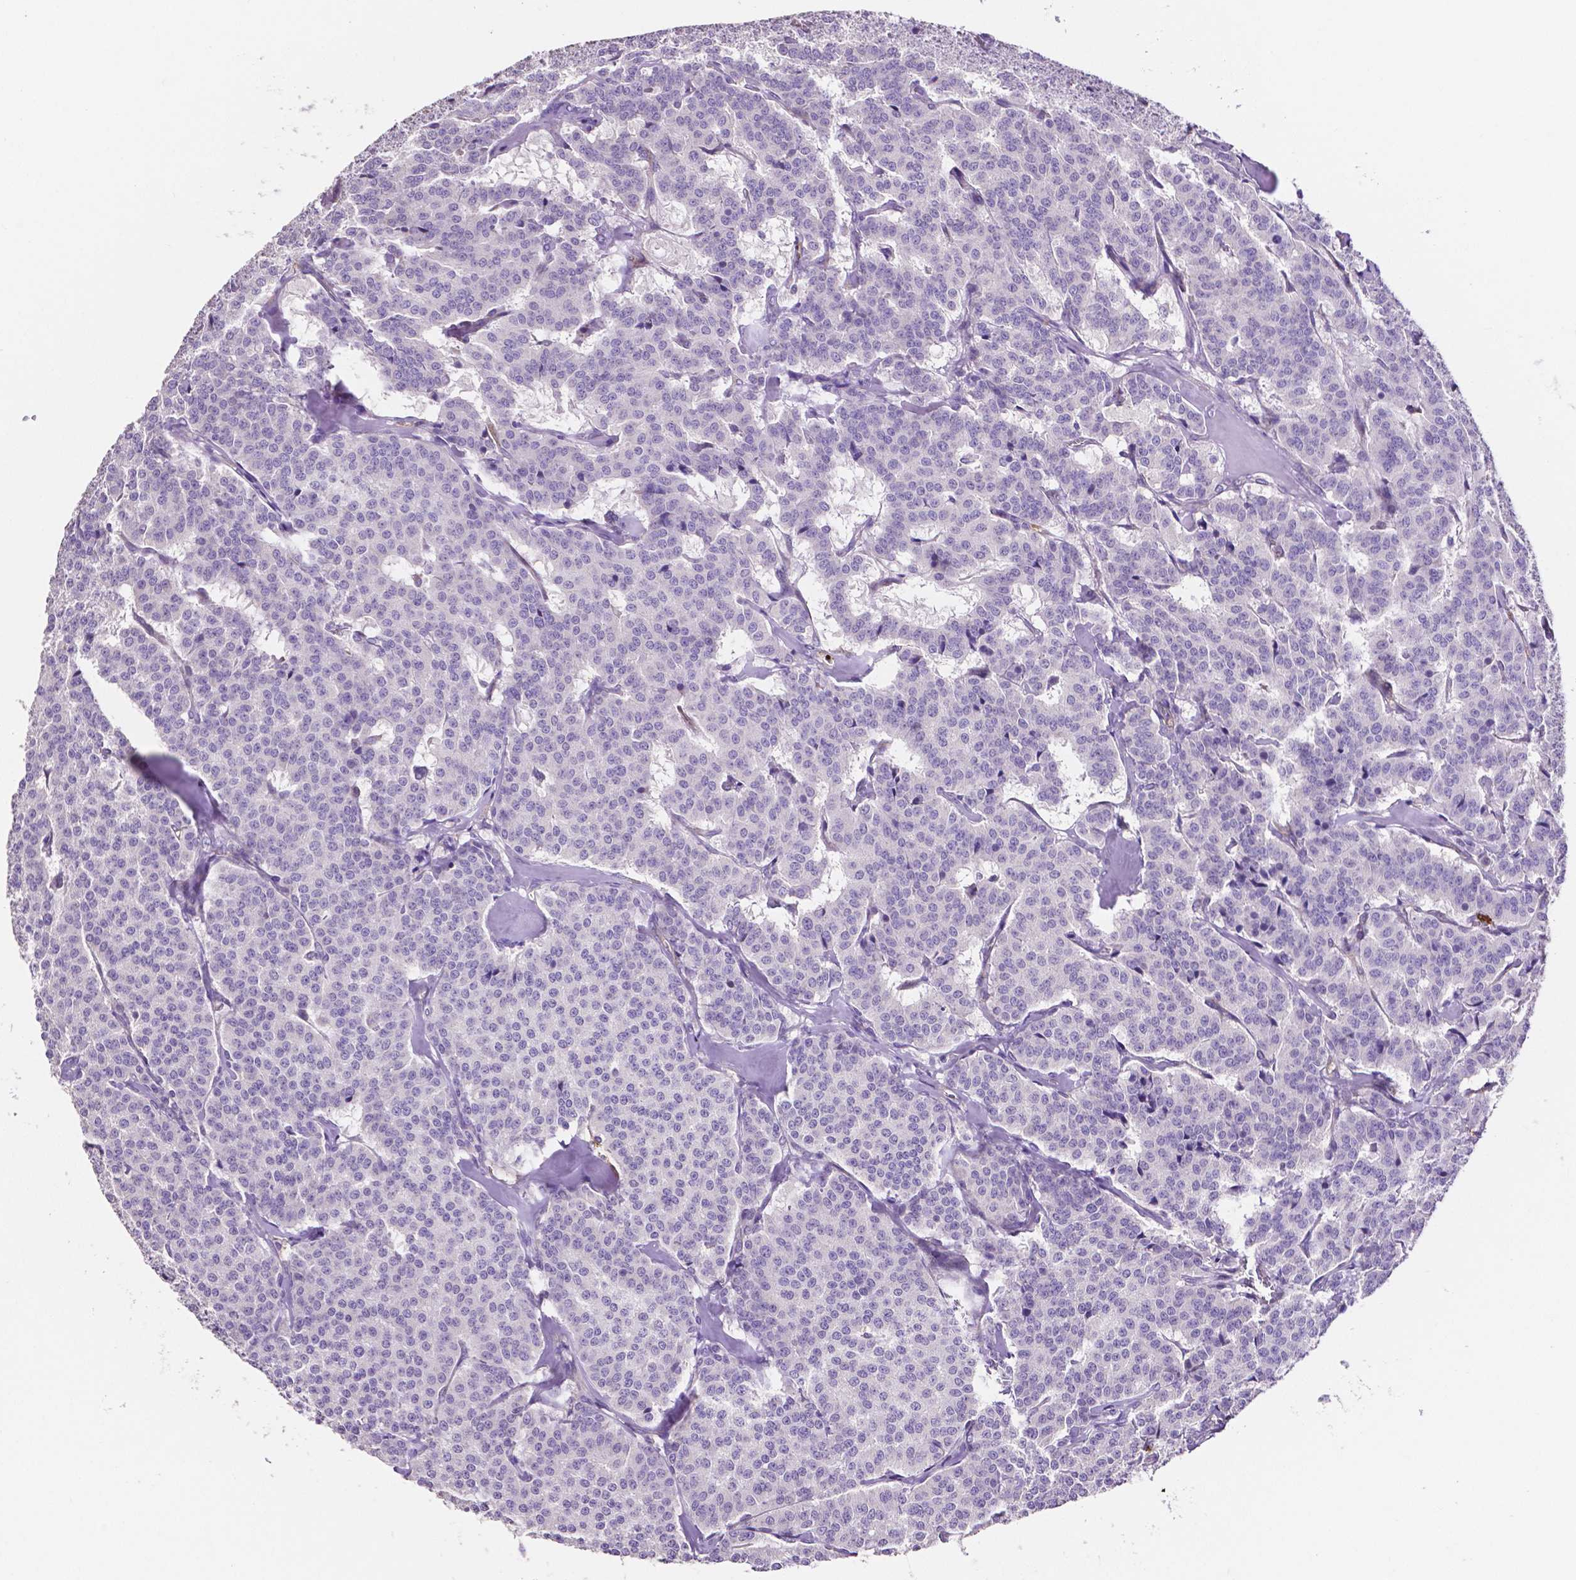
{"staining": {"intensity": "negative", "quantity": "none", "location": "none"}, "tissue": "carcinoid", "cell_type": "Tumor cells", "image_type": "cancer", "snomed": [{"axis": "morphology", "description": "Normal tissue, NOS"}, {"axis": "morphology", "description": "Carcinoid, malignant, NOS"}, {"axis": "topography", "description": "Lung"}], "caption": "Immunohistochemistry (IHC) micrograph of neoplastic tissue: carcinoid stained with DAB displays no significant protein expression in tumor cells. (Immunohistochemistry (IHC), brightfield microscopy, high magnification).", "gene": "MMP9", "patient": {"sex": "female", "age": 46}}